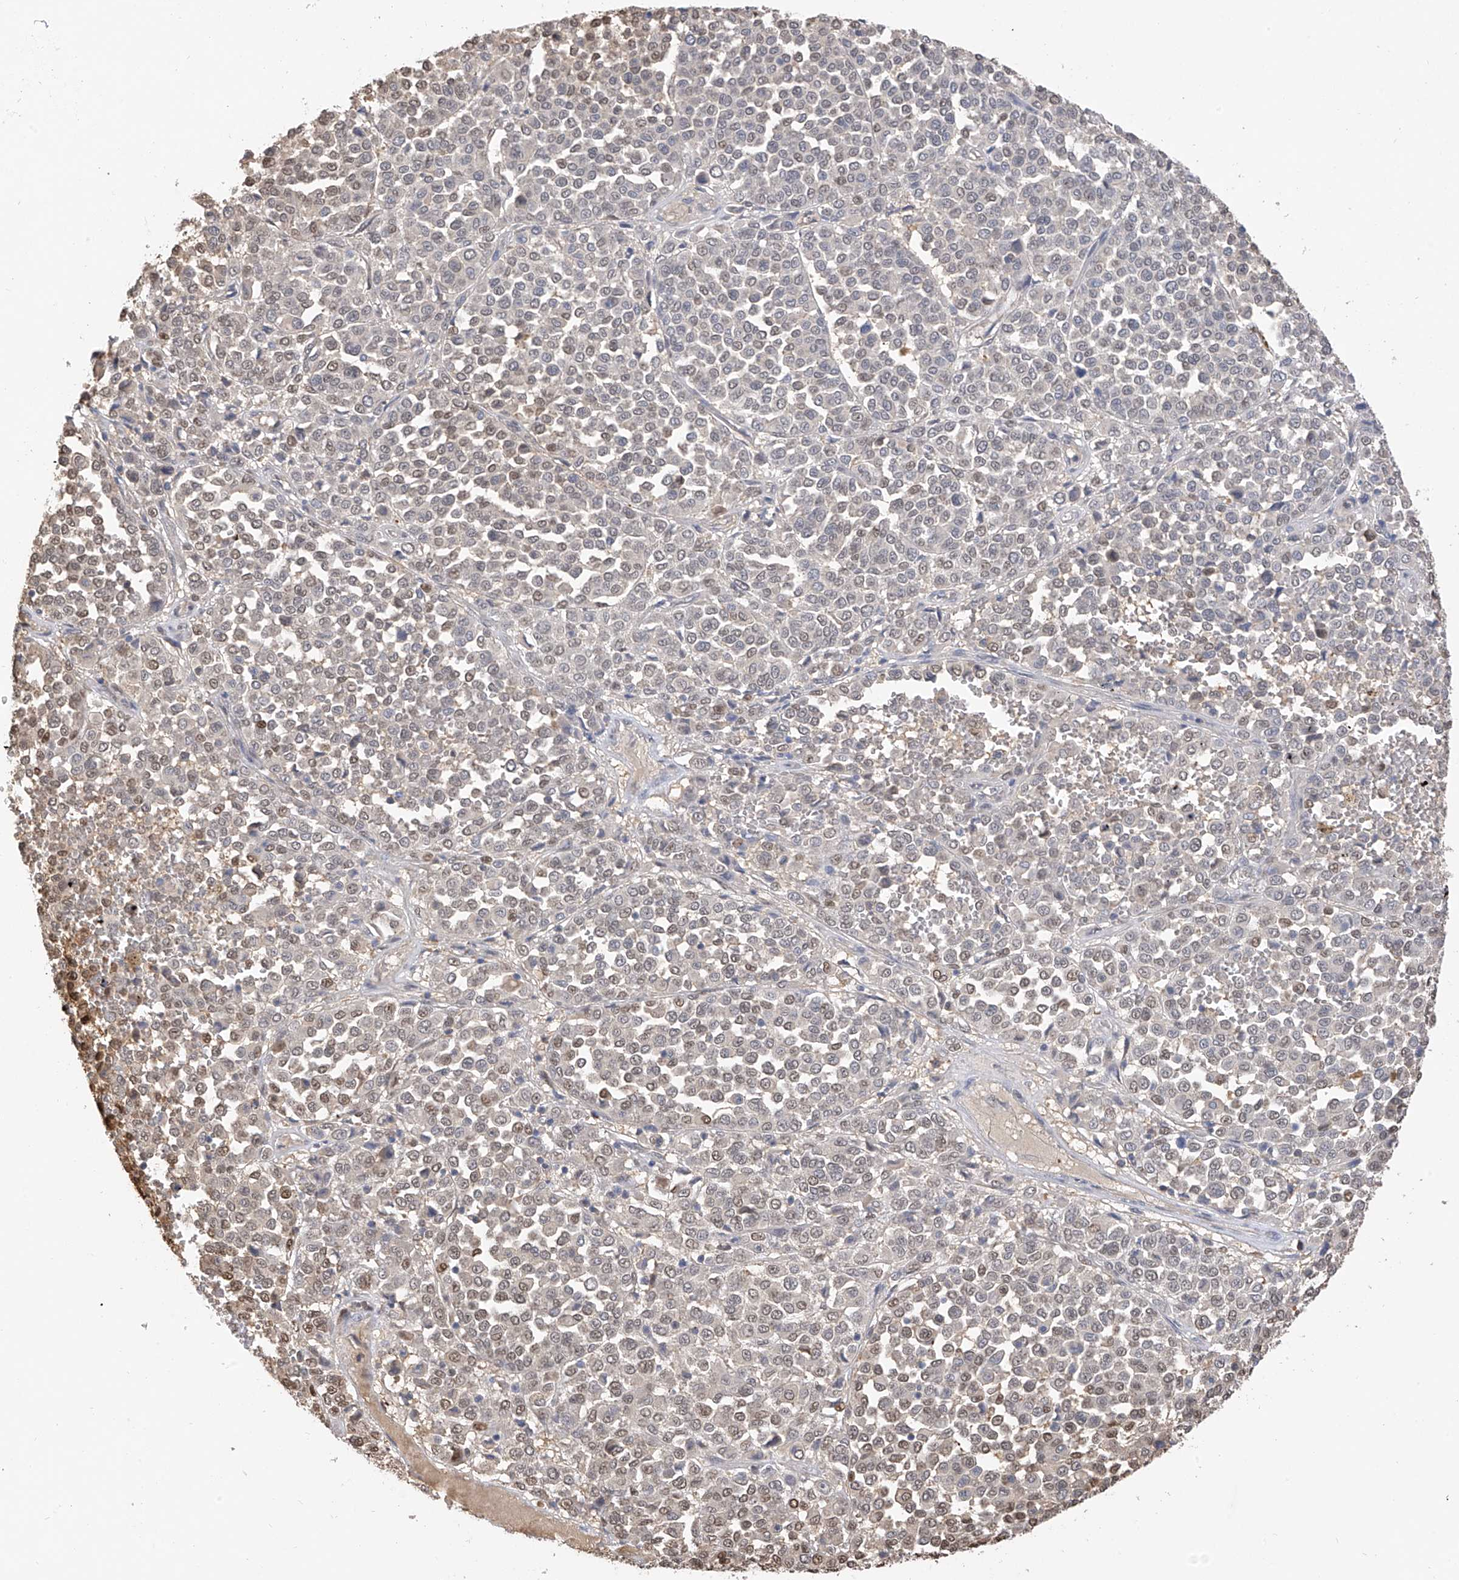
{"staining": {"intensity": "weak", "quantity": "<25%", "location": "nuclear"}, "tissue": "melanoma", "cell_type": "Tumor cells", "image_type": "cancer", "snomed": [{"axis": "morphology", "description": "Malignant melanoma, Metastatic site"}, {"axis": "topography", "description": "Pancreas"}], "caption": "A high-resolution photomicrograph shows immunohistochemistry staining of malignant melanoma (metastatic site), which exhibits no significant staining in tumor cells.", "gene": "PMM1", "patient": {"sex": "female", "age": 30}}